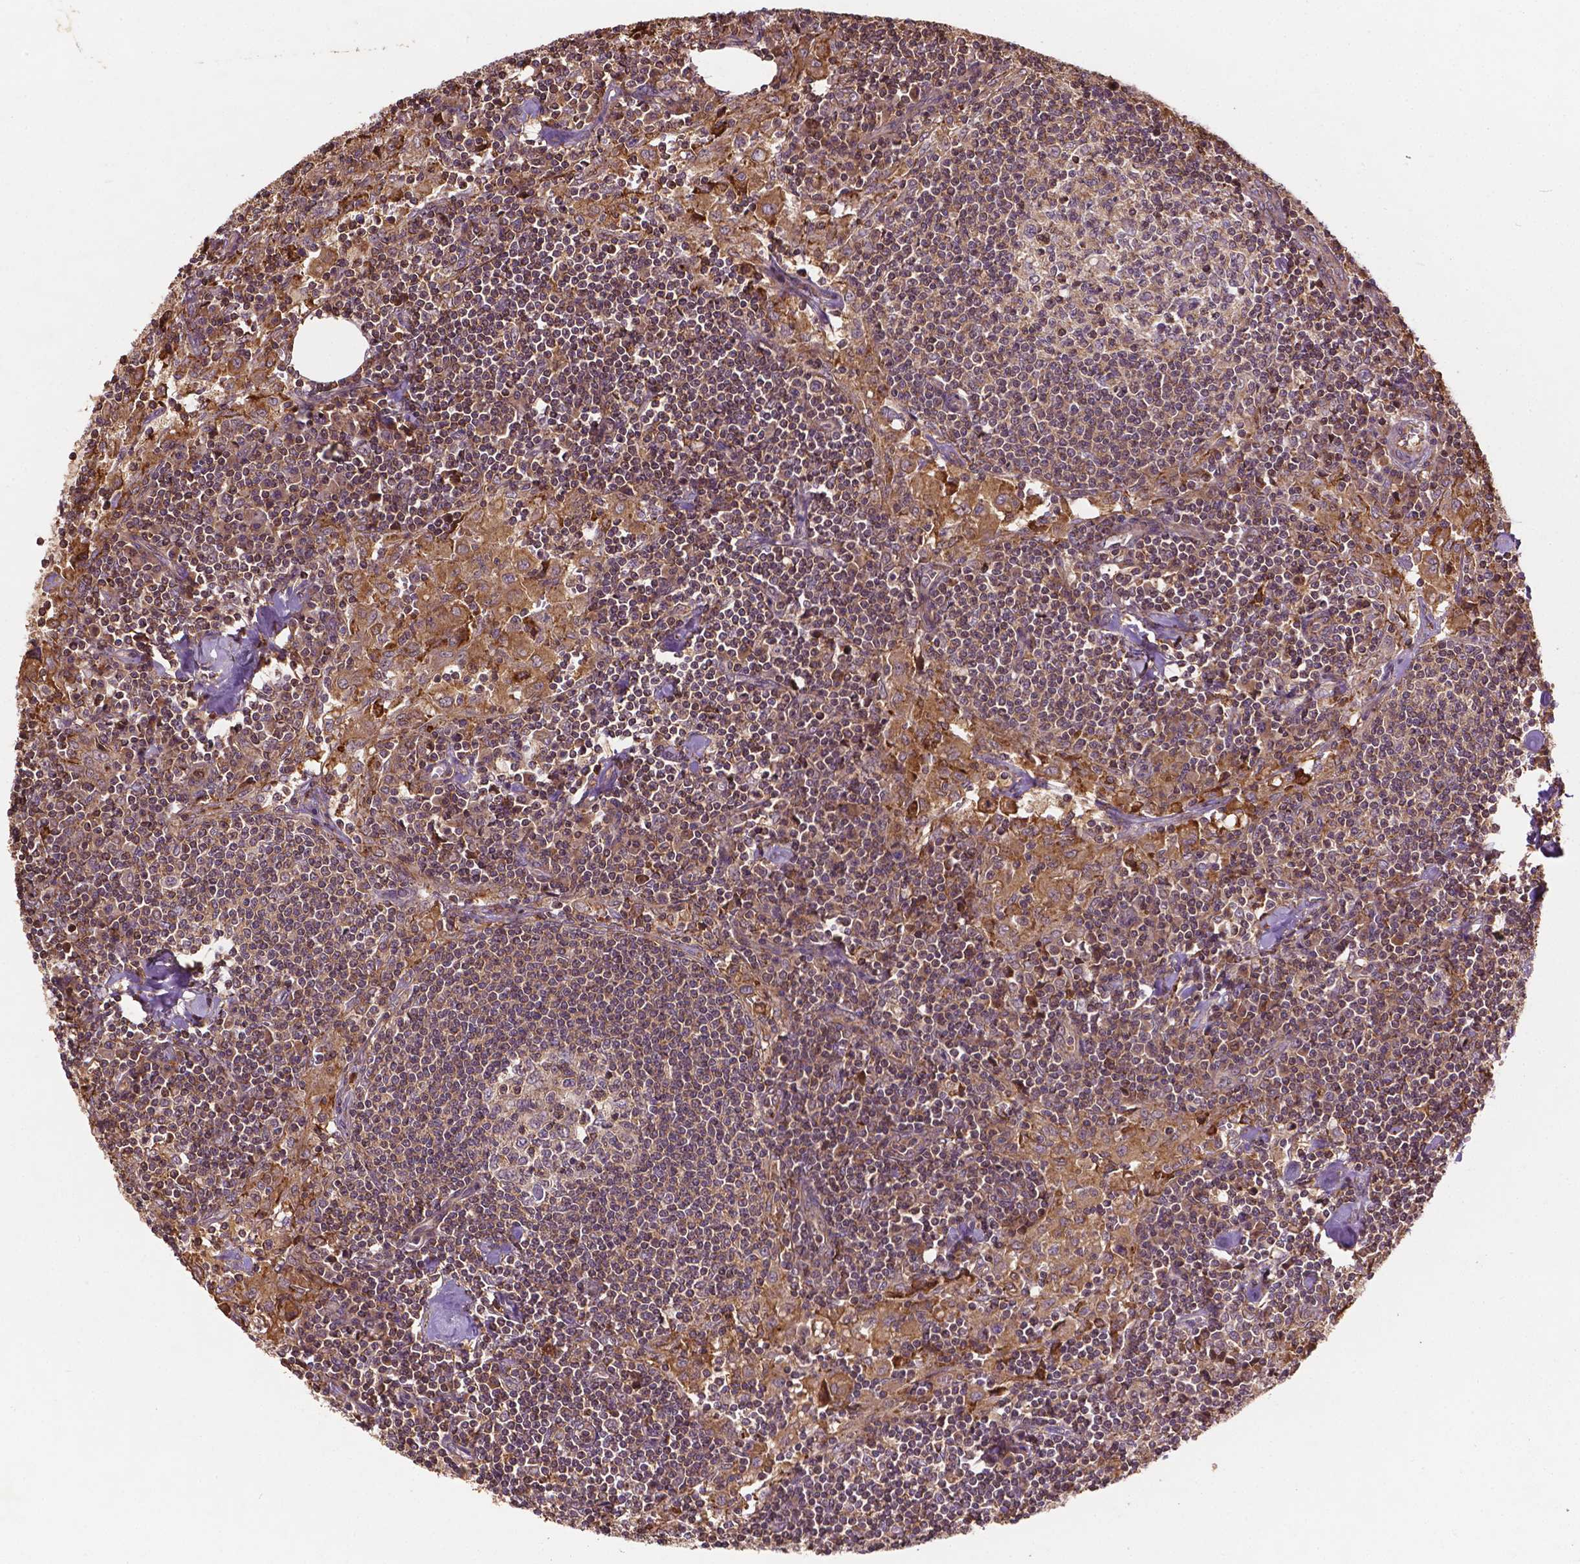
{"staining": {"intensity": "weak", "quantity": ">75%", "location": "cytoplasmic/membranous"}, "tissue": "lymph node", "cell_type": "Germinal center cells", "image_type": "normal", "snomed": [{"axis": "morphology", "description": "Normal tissue, NOS"}, {"axis": "topography", "description": "Lymph node"}], "caption": "Weak cytoplasmic/membranous protein staining is present in approximately >75% of germinal center cells in lymph node. Using DAB (3,3'-diaminobenzidine) (brown) and hematoxylin (blue) stains, captured at high magnification using brightfield microscopy.", "gene": "ZMYND19", "patient": {"sex": "male", "age": 55}}